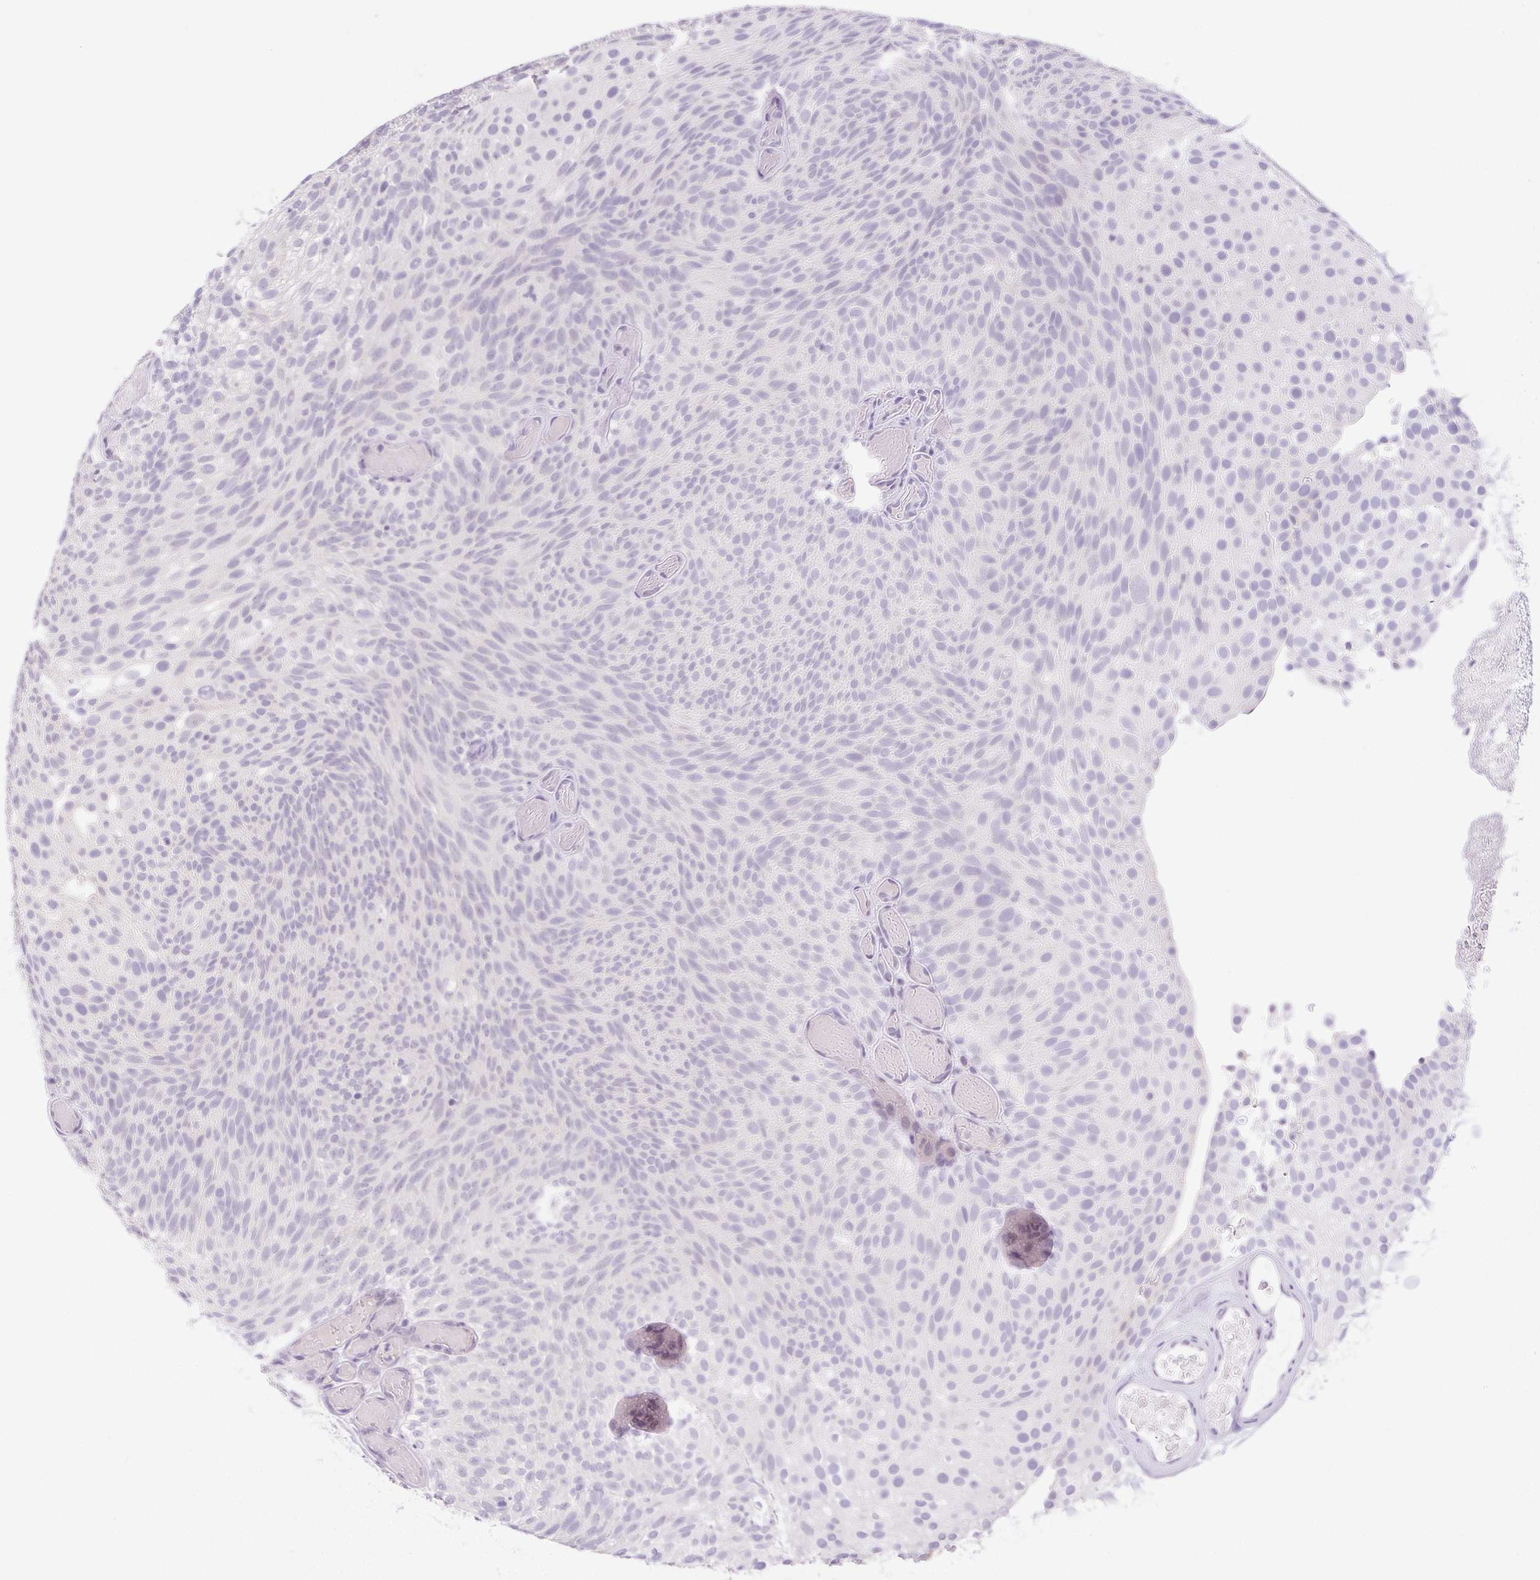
{"staining": {"intensity": "negative", "quantity": "none", "location": "none"}, "tissue": "urothelial cancer", "cell_type": "Tumor cells", "image_type": "cancer", "snomed": [{"axis": "morphology", "description": "Urothelial carcinoma, Low grade"}, {"axis": "topography", "description": "Urinary bladder"}], "caption": "This is an immunohistochemistry micrograph of human low-grade urothelial carcinoma. There is no positivity in tumor cells.", "gene": "ST8SIA3", "patient": {"sex": "male", "age": 78}}